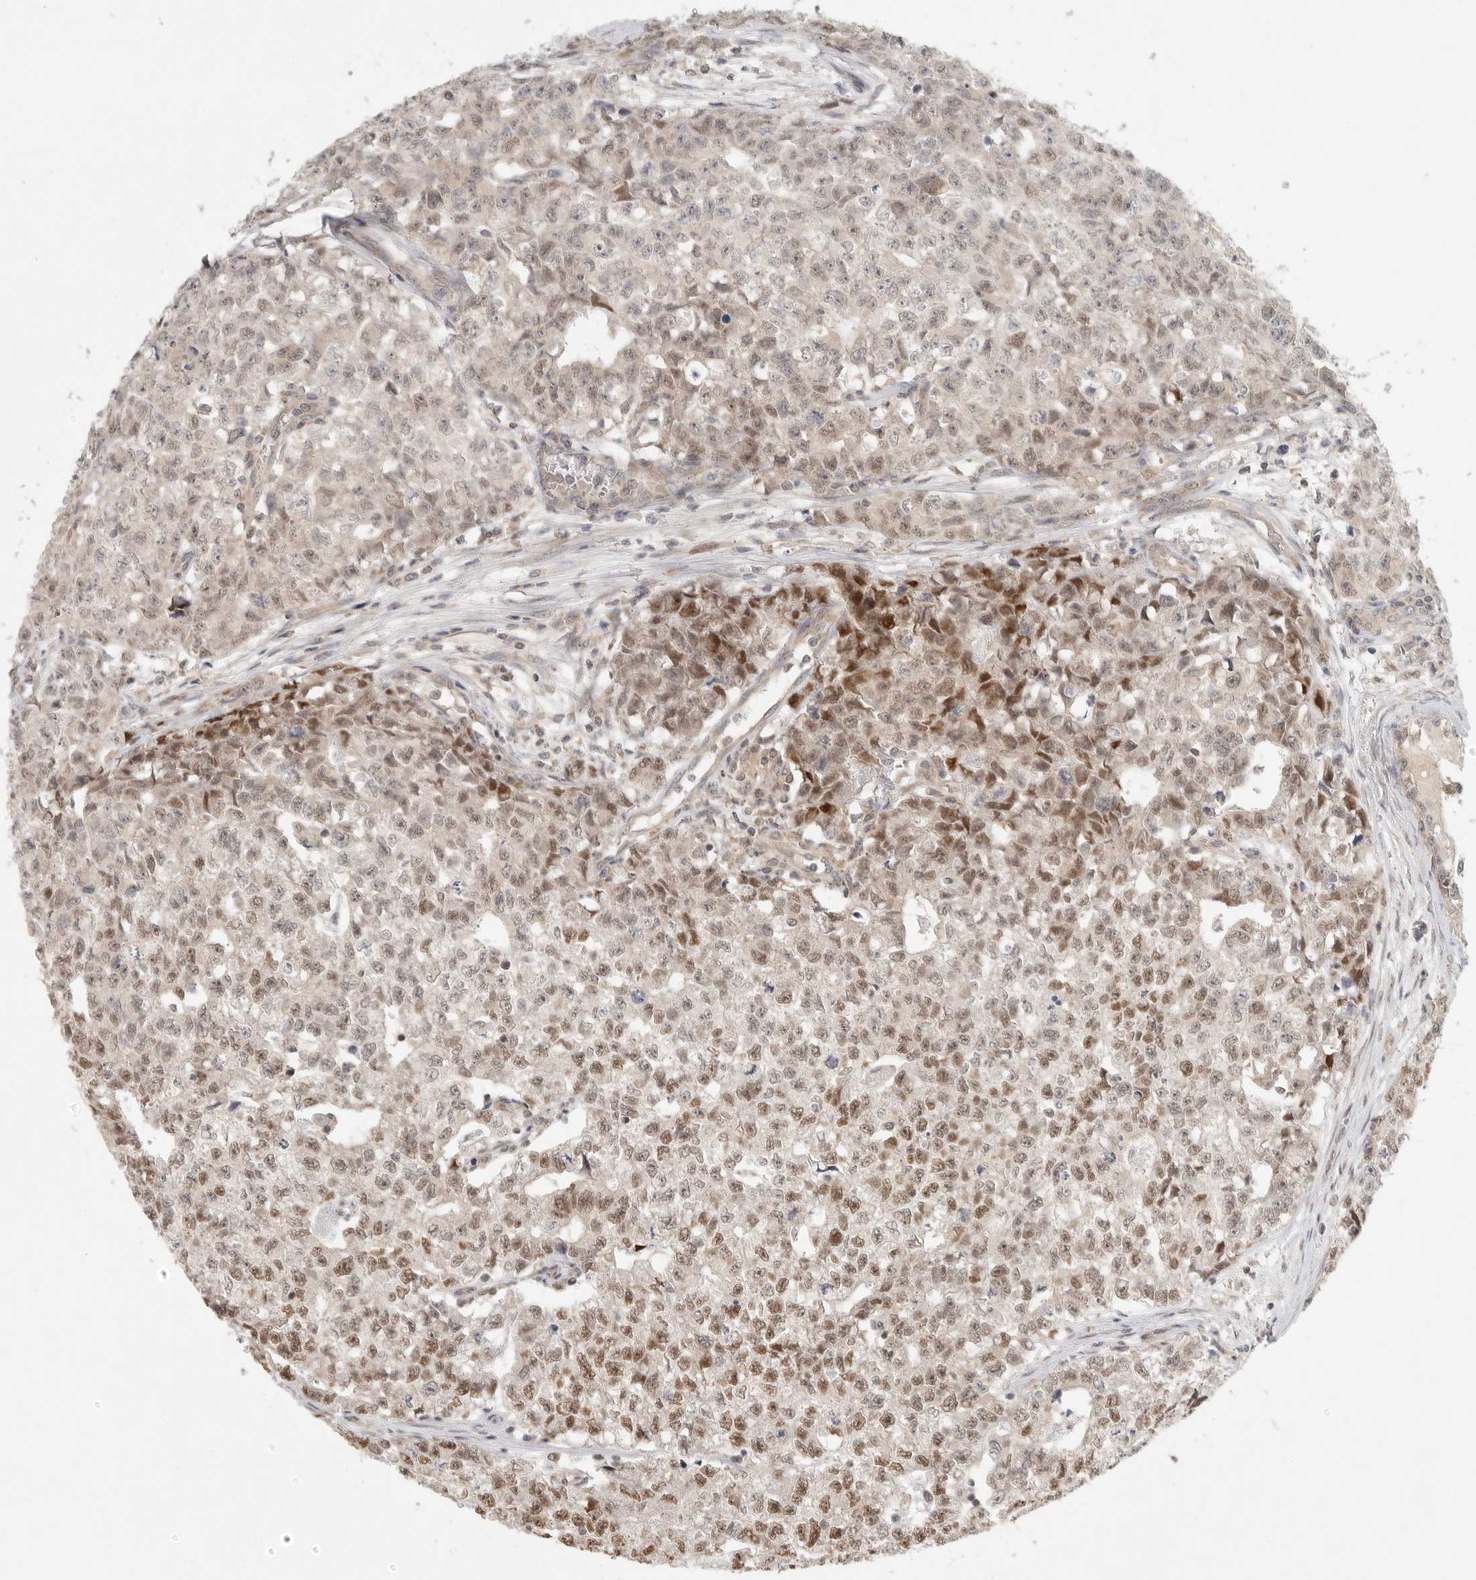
{"staining": {"intensity": "weak", "quantity": ">75%", "location": "nuclear"}, "tissue": "testis cancer", "cell_type": "Tumor cells", "image_type": "cancer", "snomed": [{"axis": "morphology", "description": "Carcinoma, Embryonal, NOS"}, {"axis": "topography", "description": "Testis"}], "caption": "A low amount of weak nuclear expression is identified in approximately >75% of tumor cells in testis cancer tissue.", "gene": "HDAC6", "patient": {"sex": "male", "age": 28}}